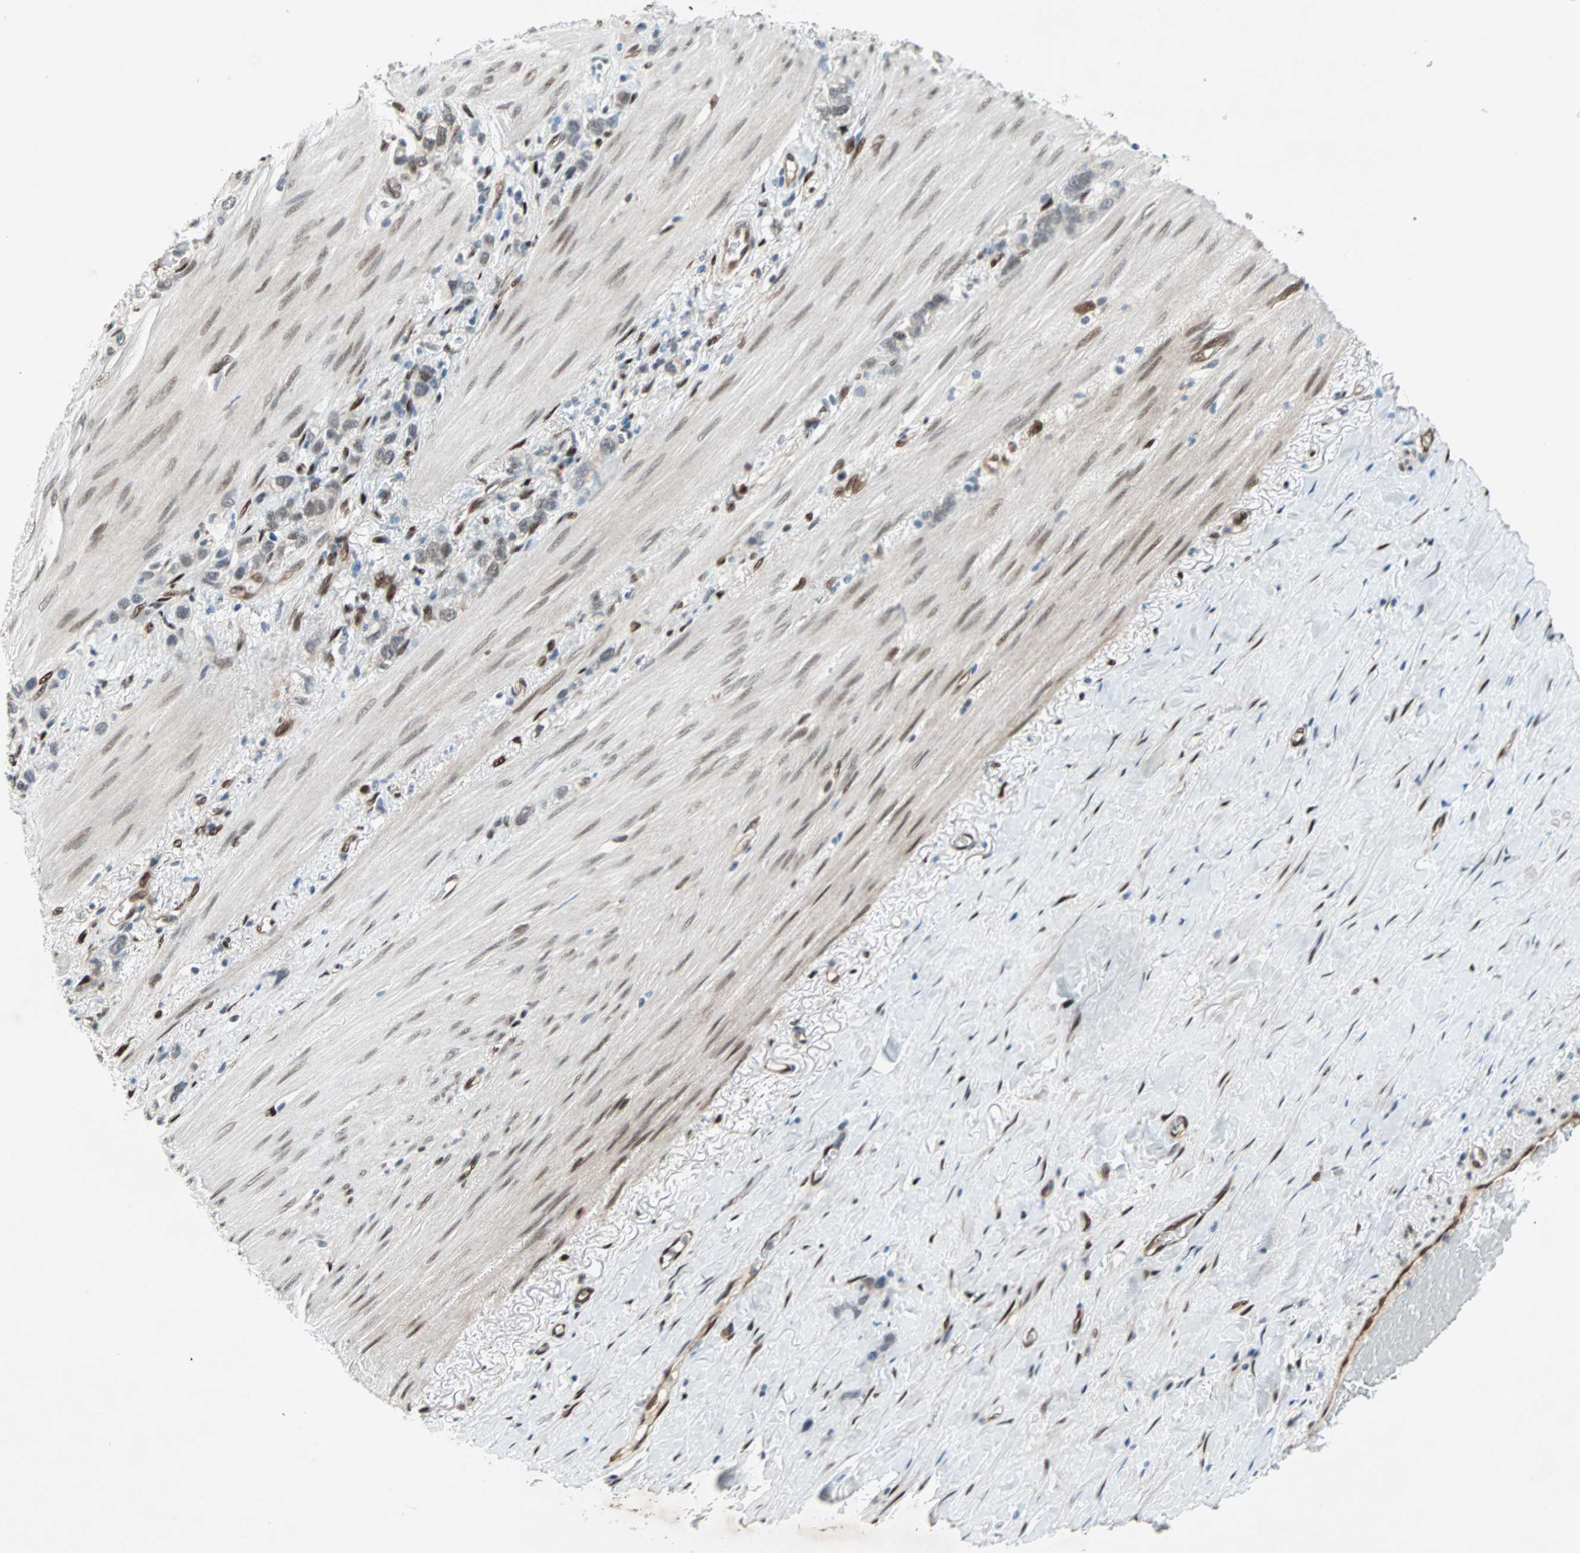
{"staining": {"intensity": "weak", "quantity": ">75%", "location": "nuclear"}, "tissue": "stomach cancer", "cell_type": "Tumor cells", "image_type": "cancer", "snomed": [{"axis": "morphology", "description": "Normal tissue, NOS"}, {"axis": "morphology", "description": "Adenocarcinoma, NOS"}, {"axis": "morphology", "description": "Adenocarcinoma, High grade"}, {"axis": "topography", "description": "Stomach, upper"}, {"axis": "topography", "description": "Stomach"}], "caption": "Protein expression analysis of human adenocarcinoma (high-grade) (stomach) reveals weak nuclear positivity in approximately >75% of tumor cells. The staining was performed using DAB (3,3'-diaminobenzidine) to visualize the protein expression in brown, while the nuclei were stained in blue with hematoxylin (Magnification: 20x).", "gene": "WWTR1", "patient": {"sex": "female", "age": 65}}